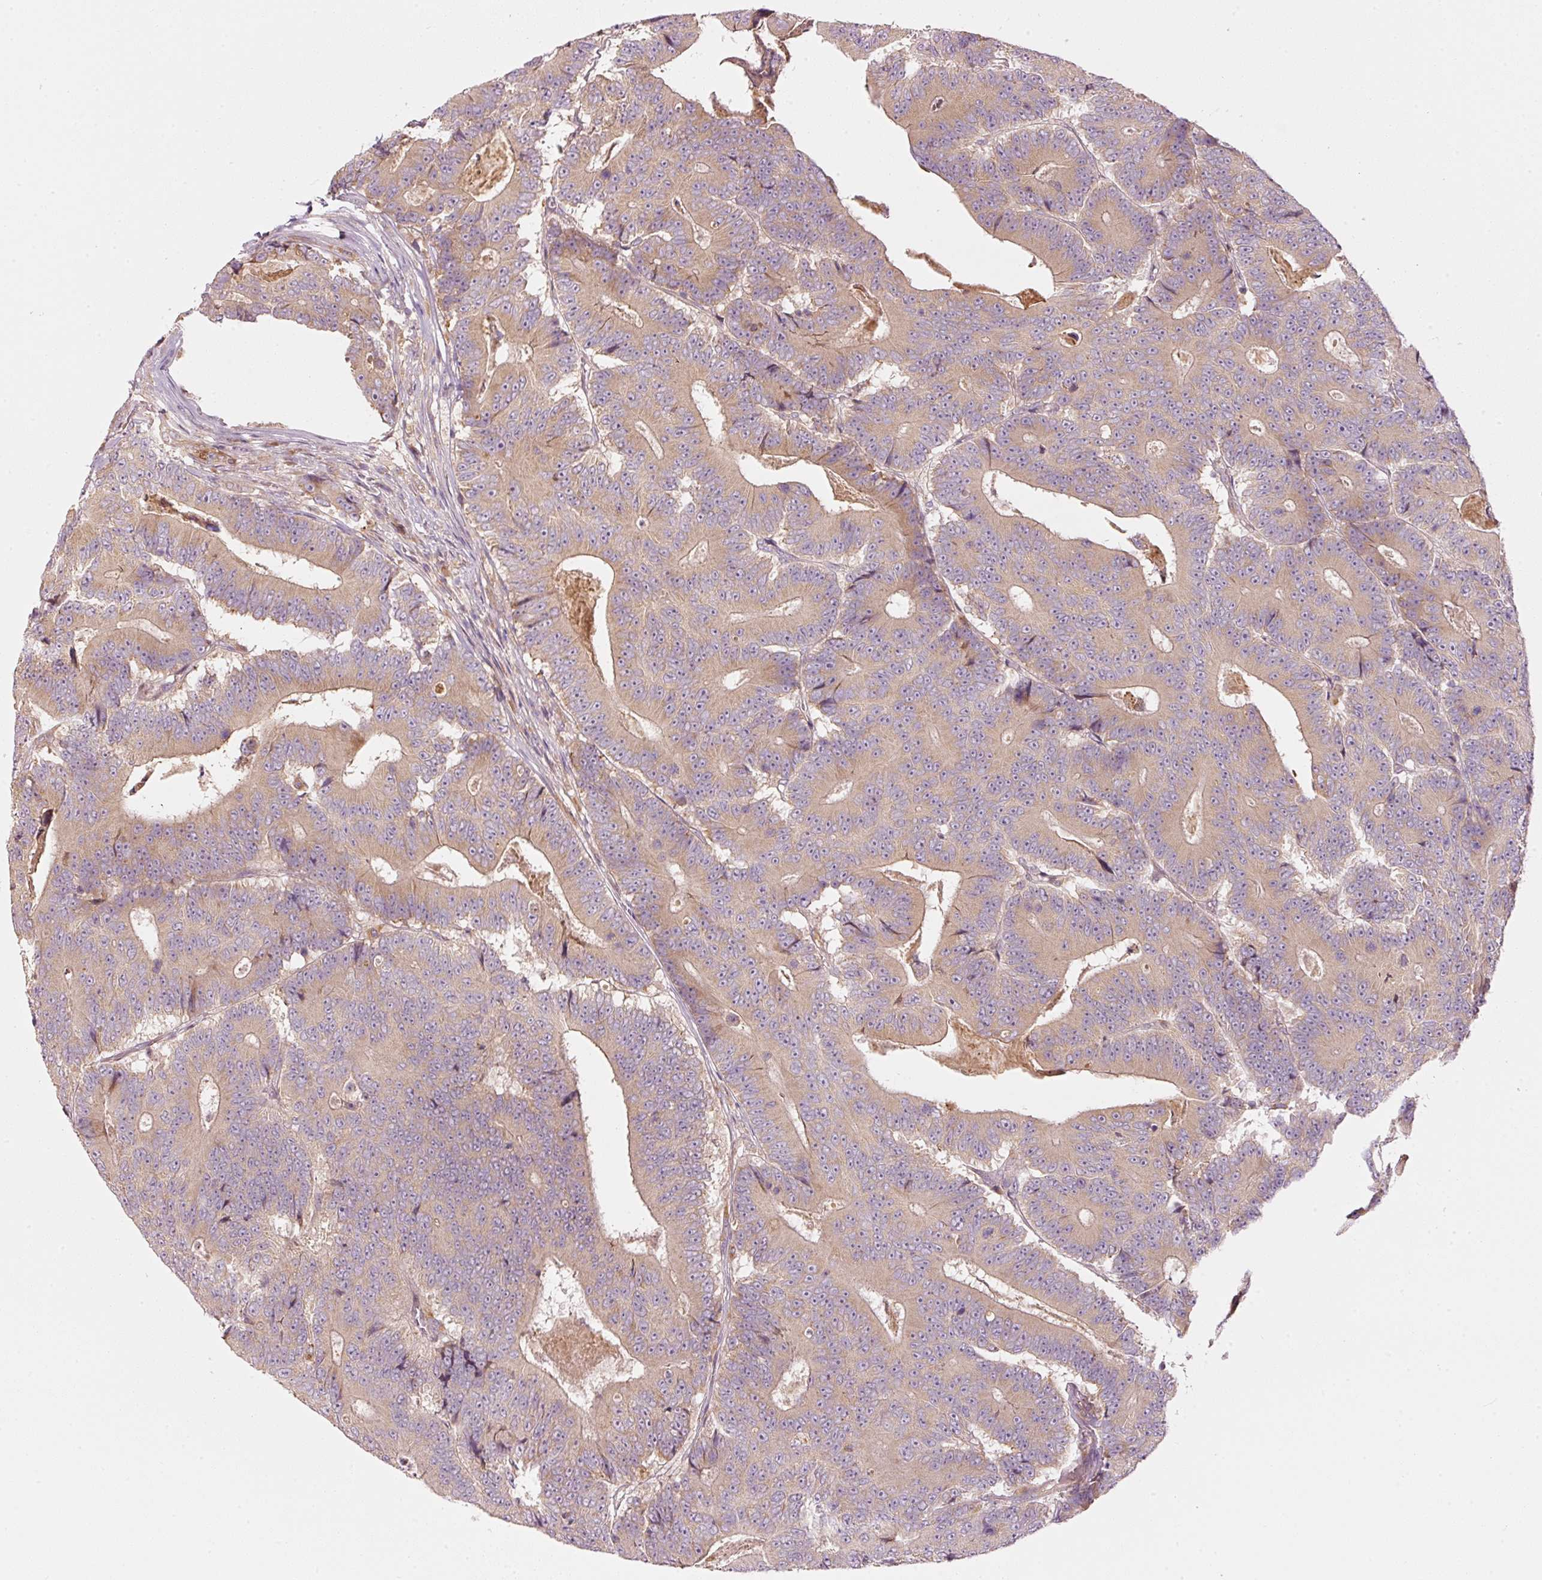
{"staining": {"intensity": "weak", "quantity": "25%-75%", "location": "cytoplasmic/membranous"}, "tissue": "colorectal cancer", "cell_type": "Tumor cells", "image_type": "cancer", "snomed": [{"axis": "morphology", "description": "Adenocarcinoma, NOS"}, {"axis": "topography", "description": "Colon"}], "caption": "This is an image of immunohistochemistry (IHC) staining of colorectal cancer (adenocarcinoma), which shows weak staining in the cytoplasmic/membranous of tumor cells.", "gene": "MAP10", "patient": {"sex": "male", "age": 83}}